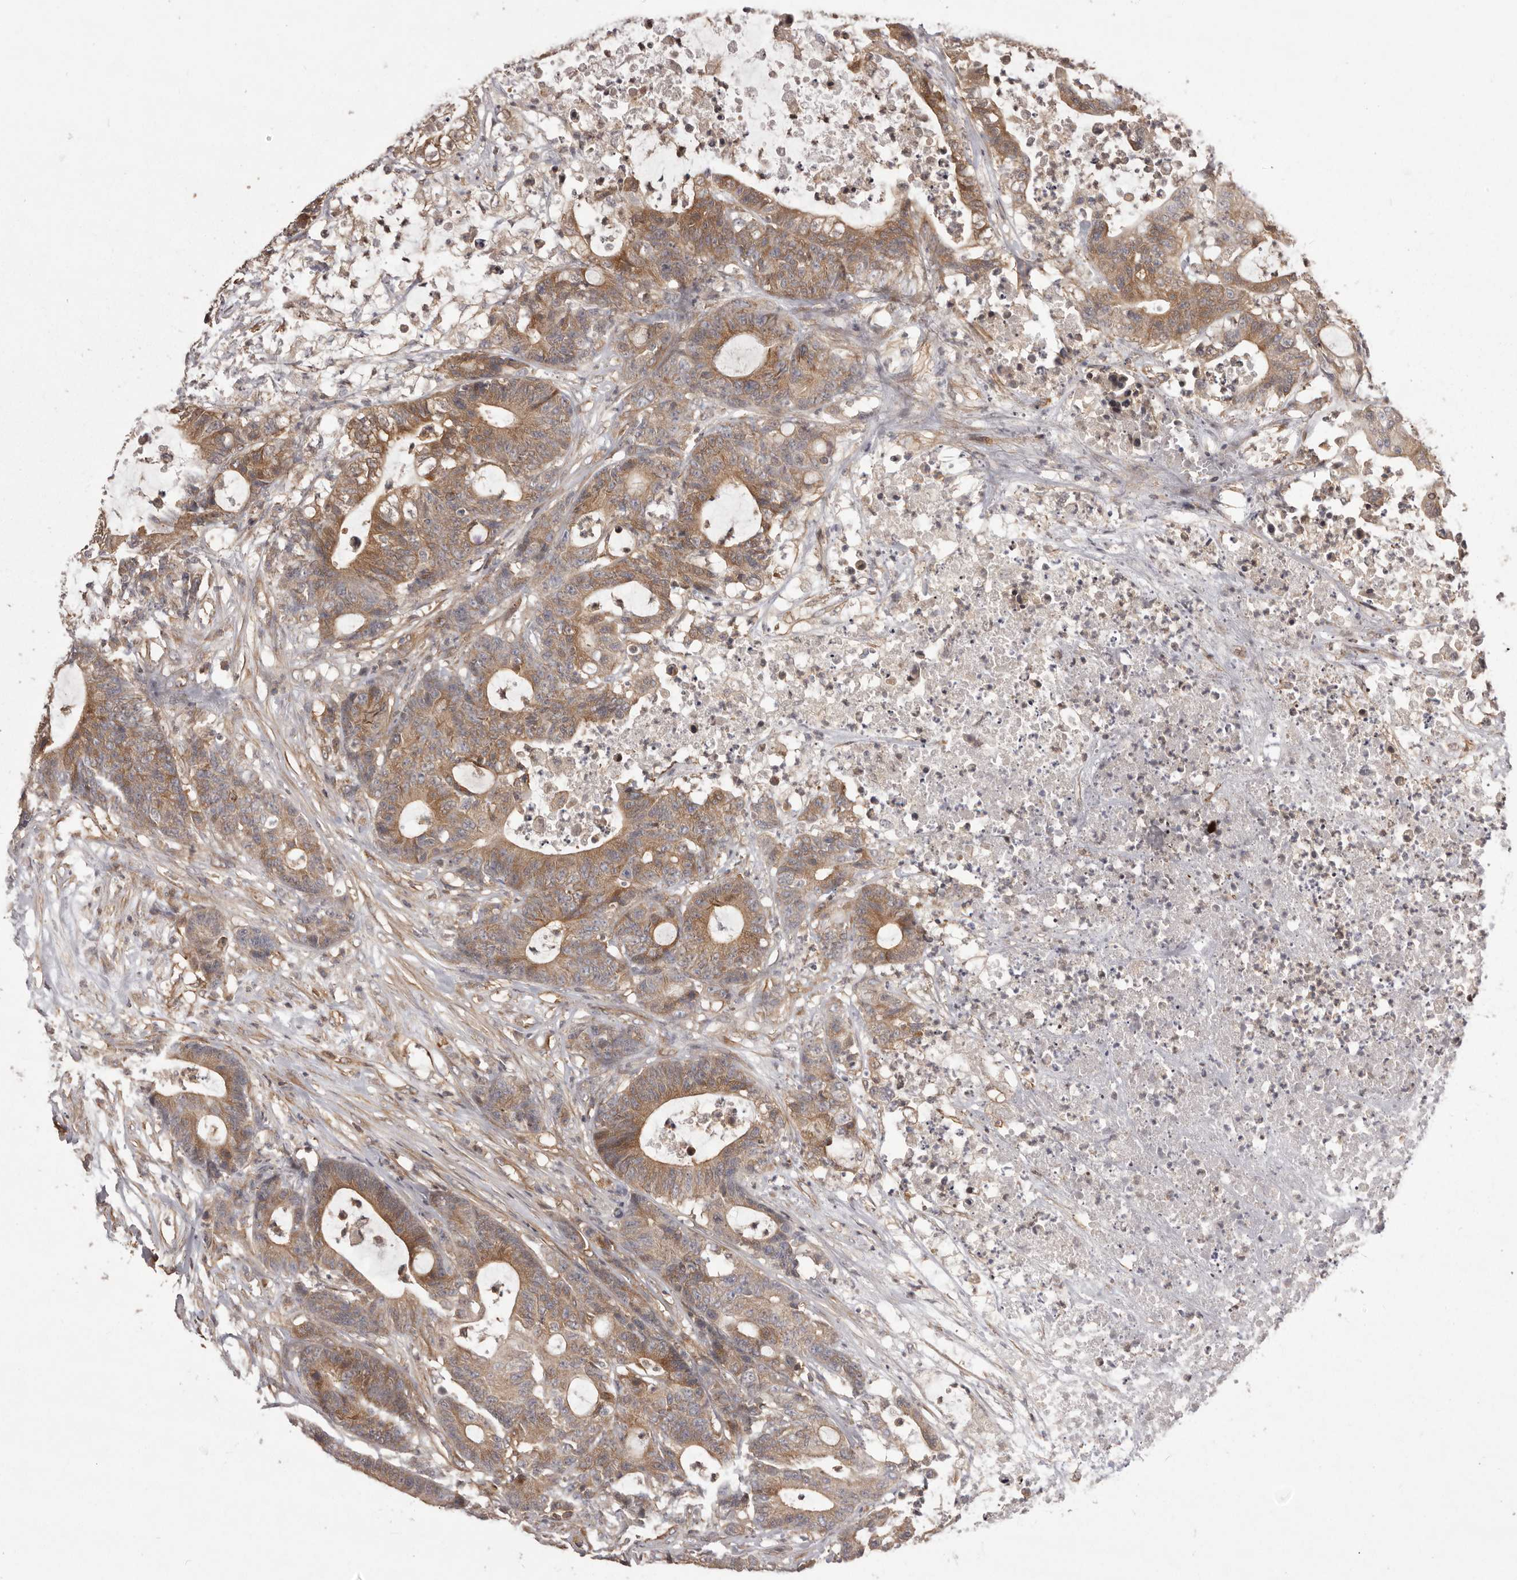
{"staining": {"intensity": "moderate", "quantity": ">75%", "location": "cytoplasmic/membranous"}, "tissue": "colorectal cancer", "cell_type": "Tumor cells", "image_type": "cancer", "snomed": [{"axis": "morphology", "description": "Adenocarcinoma, NOS"}, {"axis": "topography", "description": "Colon"}], "caption": "Protein expression analysis of human colorectal adenocarcinoma reveals moderate cytoplasmic/membranous staining in approximately >75% of tumor cells.", "gene": "NFKBIA", "patient": {"sex": "female", "age": 84}}